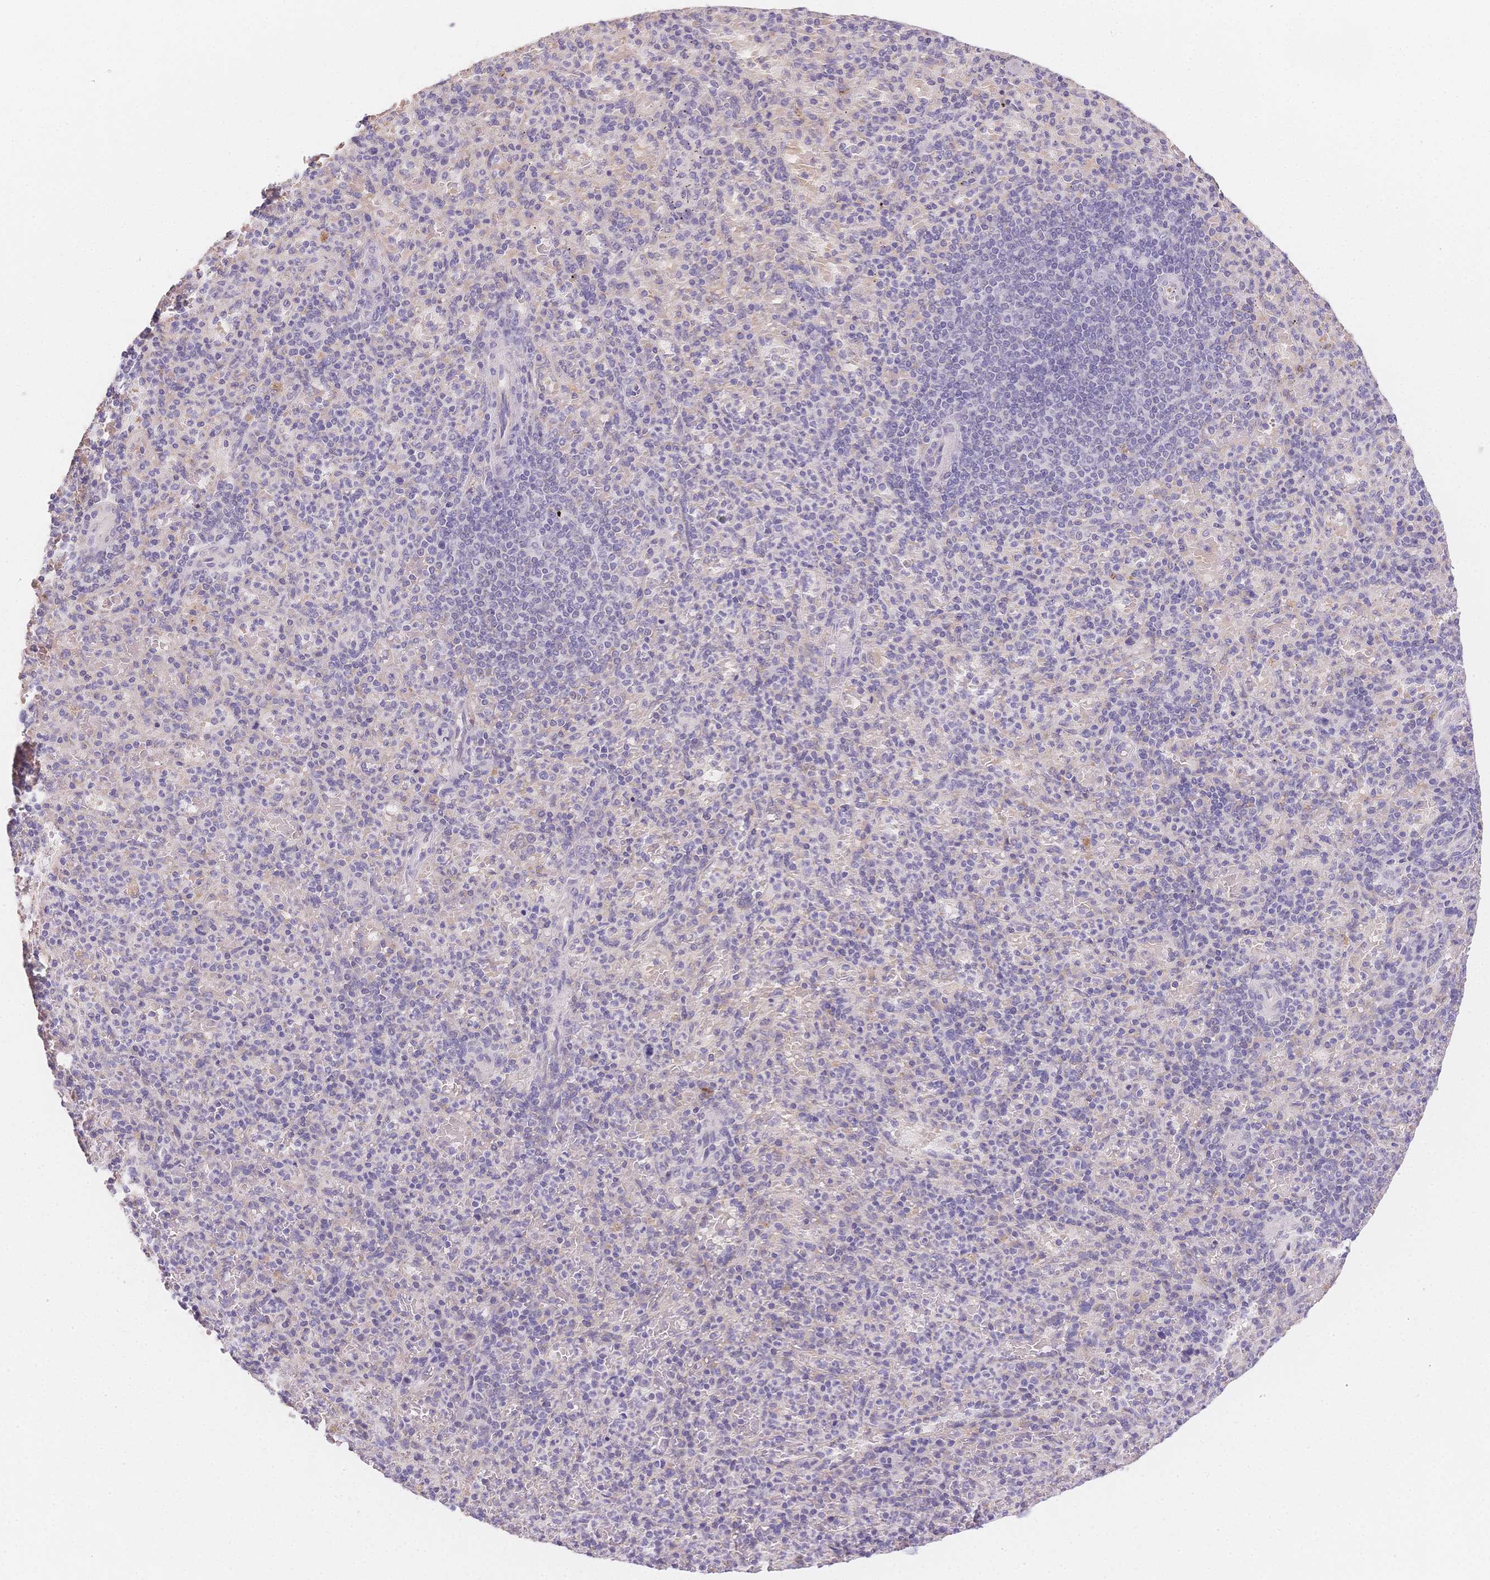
{"staining": {"intensity": "negative", "quantity": "none", "location": "none"}, "tissue": "spleen", "cell_type": "Cells in red pulp", "image_type": "normal", "snomed": [{"axis": "morphology", "description": "Normal tissue, NOS"}, {"axis": "topography", "description": "Spleen"}], "caption": "A high-resolution photomicrograph shows immunohistochemistry staining of unremarkable spleen, which reveals no significant positivity in cells in red pulp.", "gene": "SMYD1", "patient": {"sex": "female", "age": 74}}